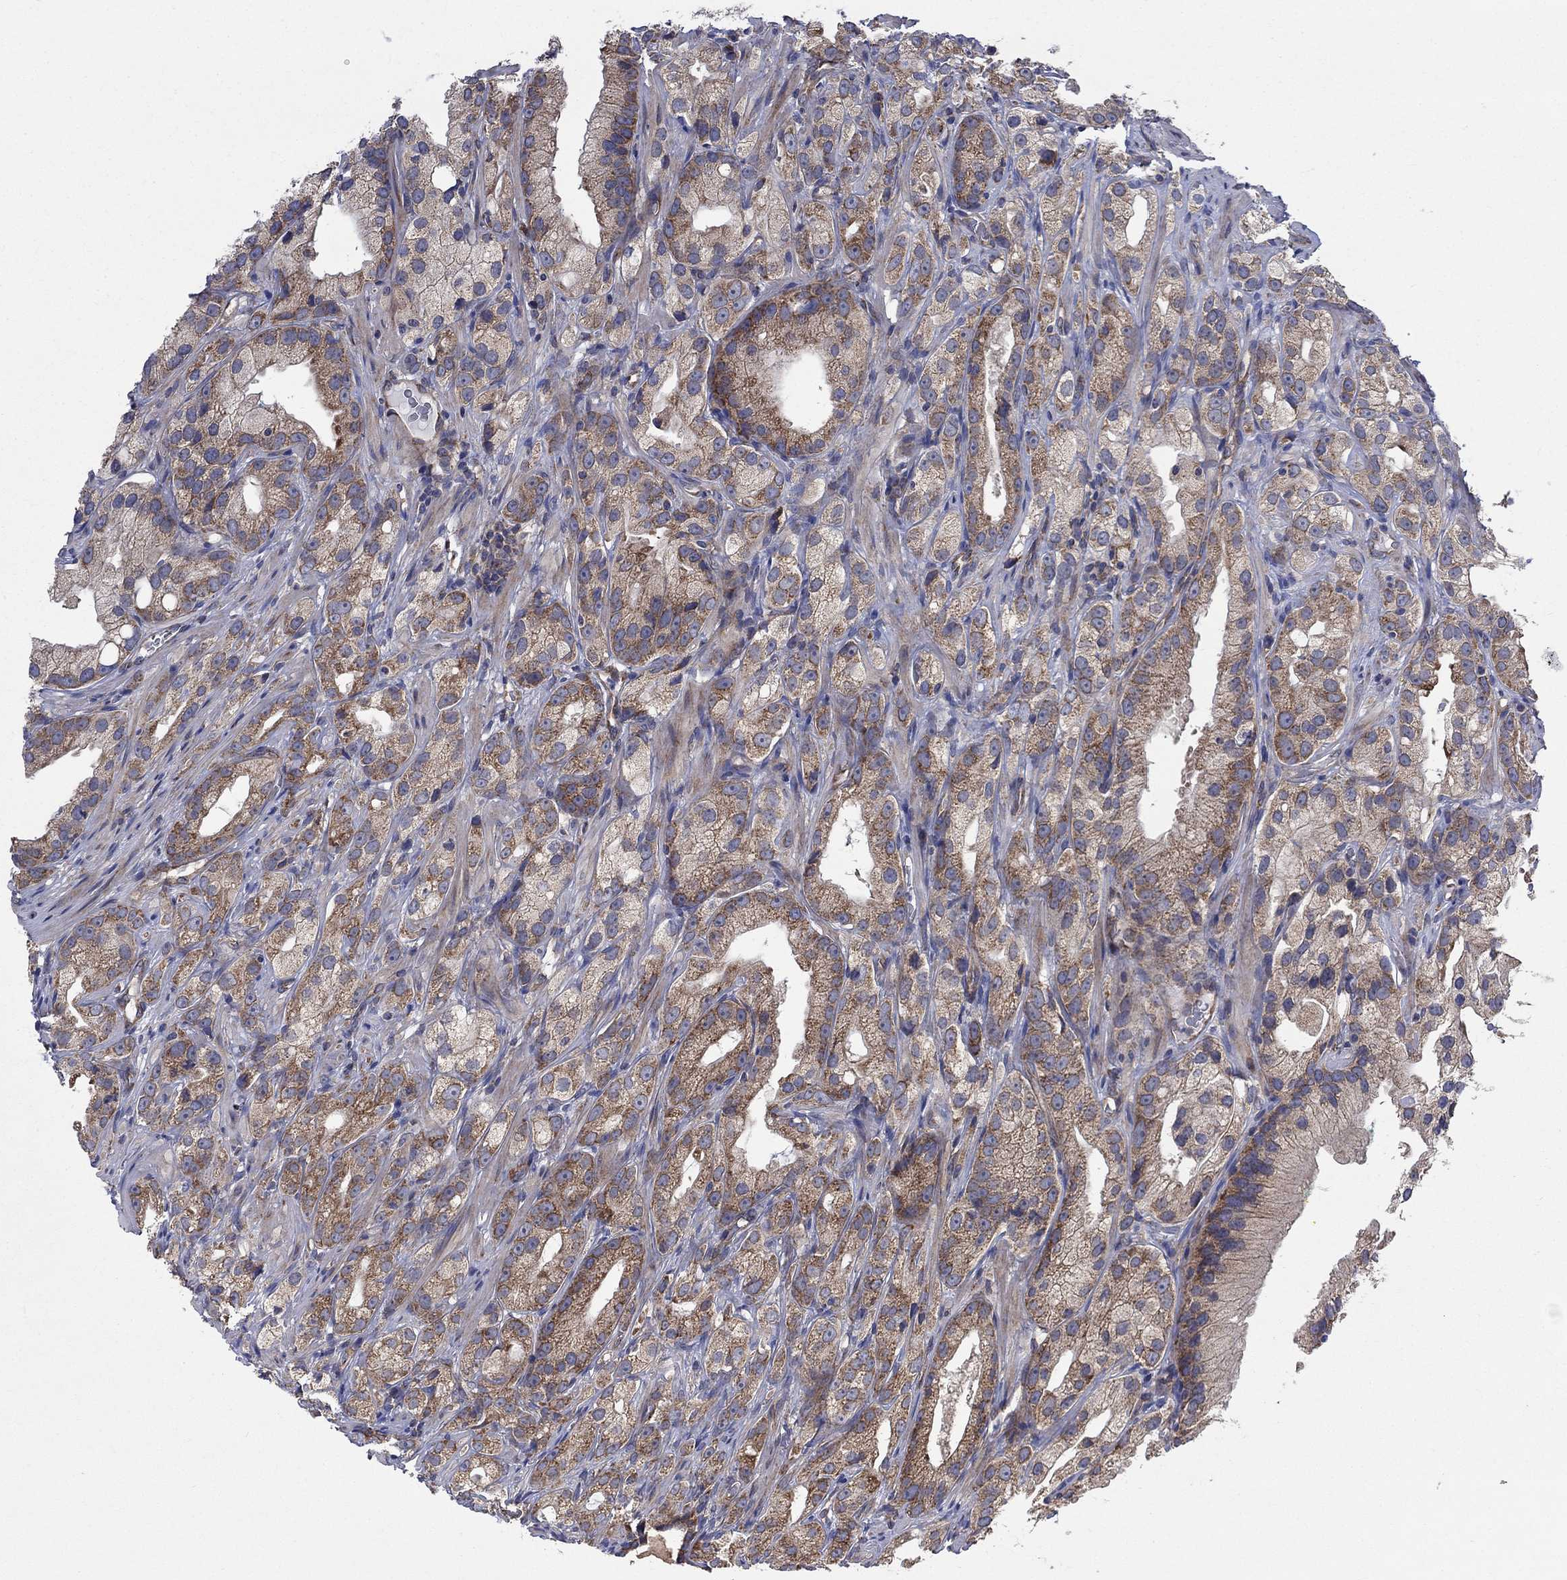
{"staining": {"intensity": "moderate", "quantity": "25%-75%", "location": "cytoplasmic/membranous"}, "tissue": "prostate cancer", "cell_type": "Tumor cells", "image_type": "cancer", "snomed": [{"axis": "morphology", "description": "Adenocarcinoma, High grade"}, {"axis": "topography", "description": "Prostate and seminal vesicle, NOS"}], "caption": "There is medium levels of moderate cytoplasmic/membranous staining in tumor cells of prostate cancer, as demonstrated by immunohistochemical staining (brown color).", "gene": "RPLP0", "patient": {"sex": "male", "age": 62}}